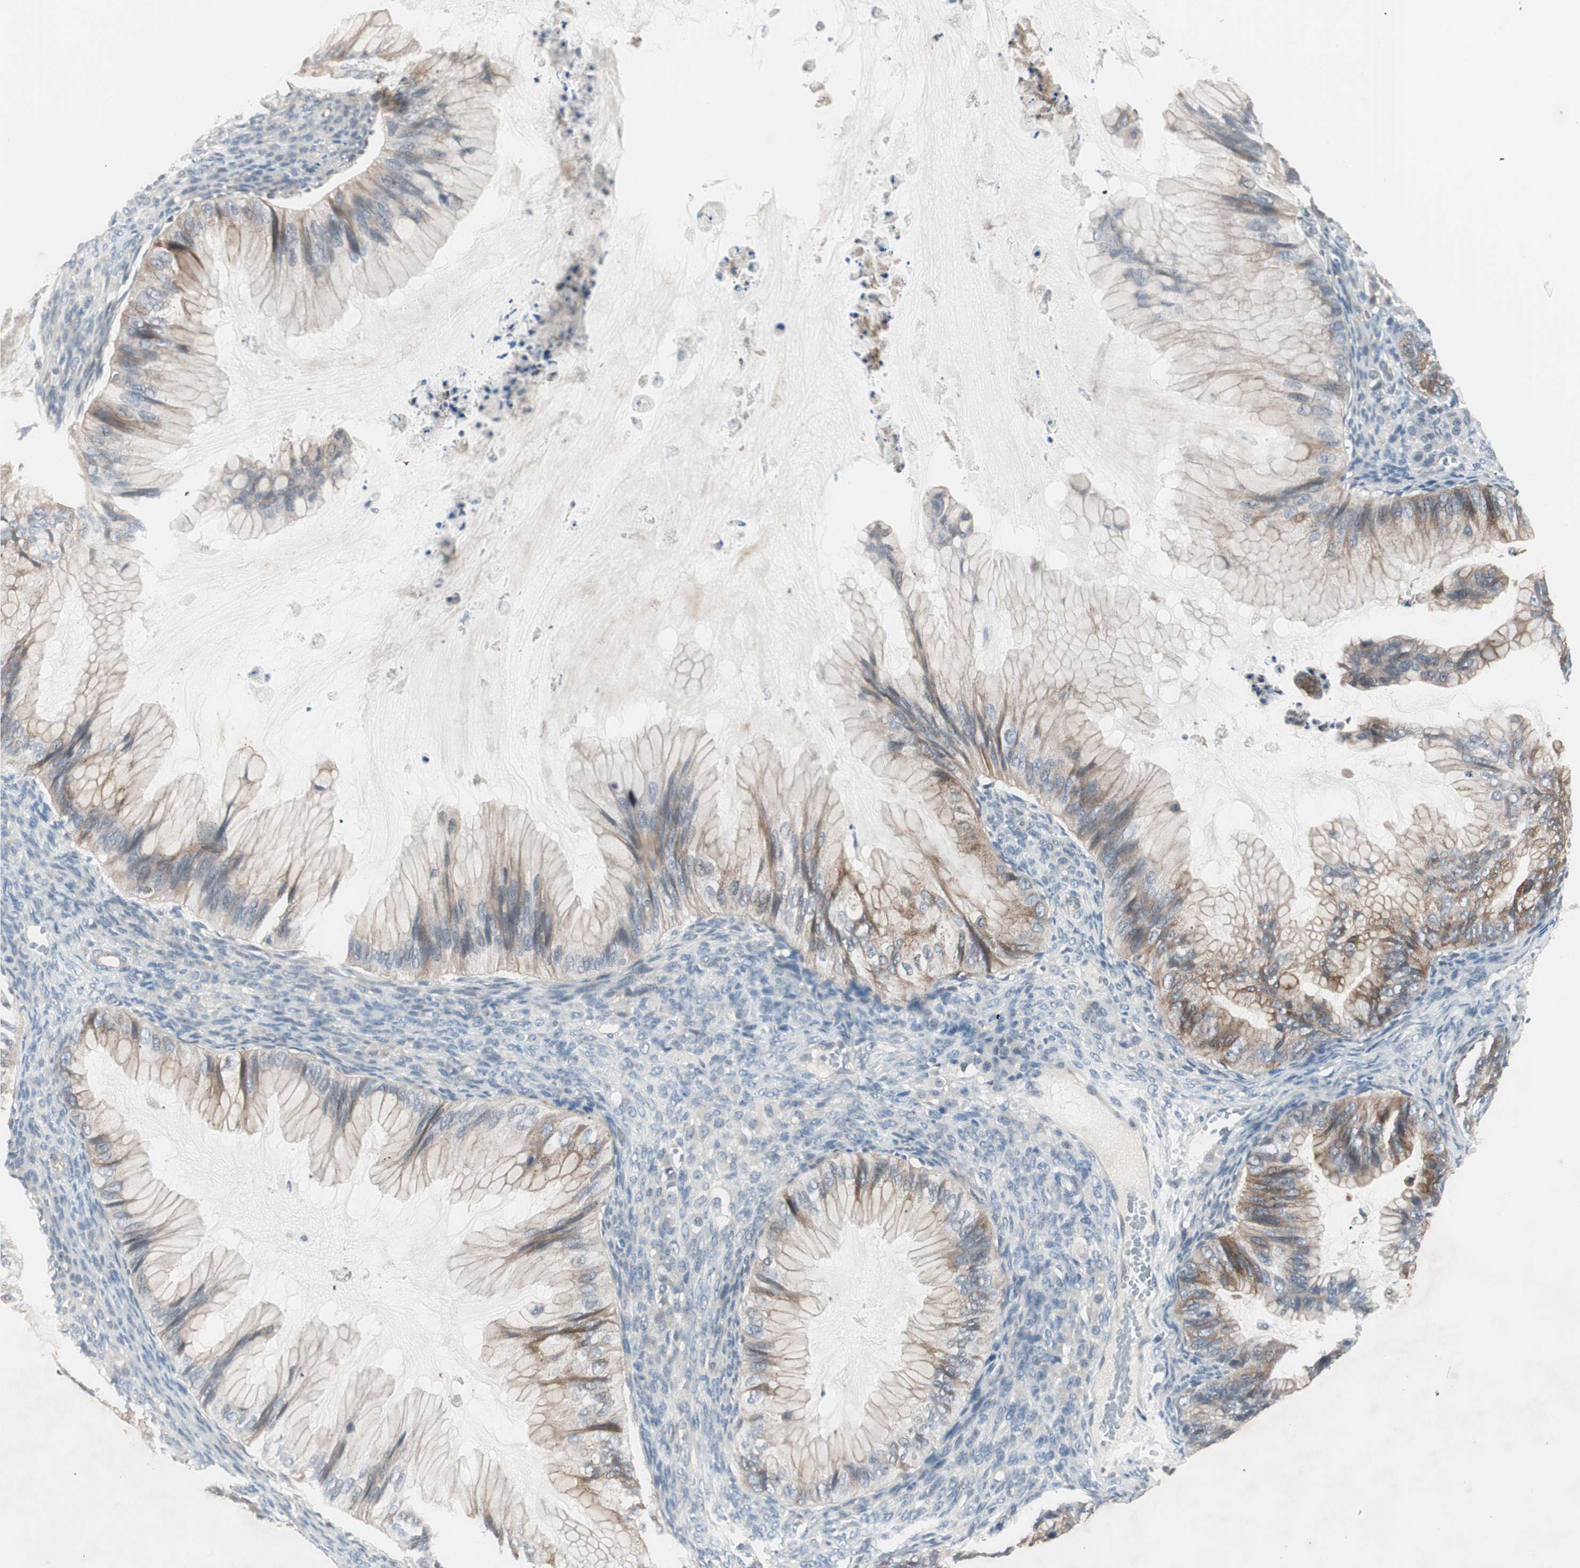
{"staining": {"intensity": "moderate", "quantity": "<25%", "location": "cytoplasmic/membranous"}, "tissue": "ovarian cancer", "cell_type": "Tumor cells", "image_type": "cancer", "snomed": [{"axis": "morphology", "description": "Cystadenocarcinoma, mucinous, NOS"}, {"axis": "topography", "description": "Ovary"}], "caption": "Ovarian cancer stained with immunohistochemistry (IHC) exhibits moderate cytoplasmic/membranous staining in approximately <25% of tumor cells. (DAB (3,3'-diaminobenzidine) IHC, brown staining for protein, blue staining for nuclei).", "gene": "ITGB4", "patient": {"sex": "female", "age": 36}}